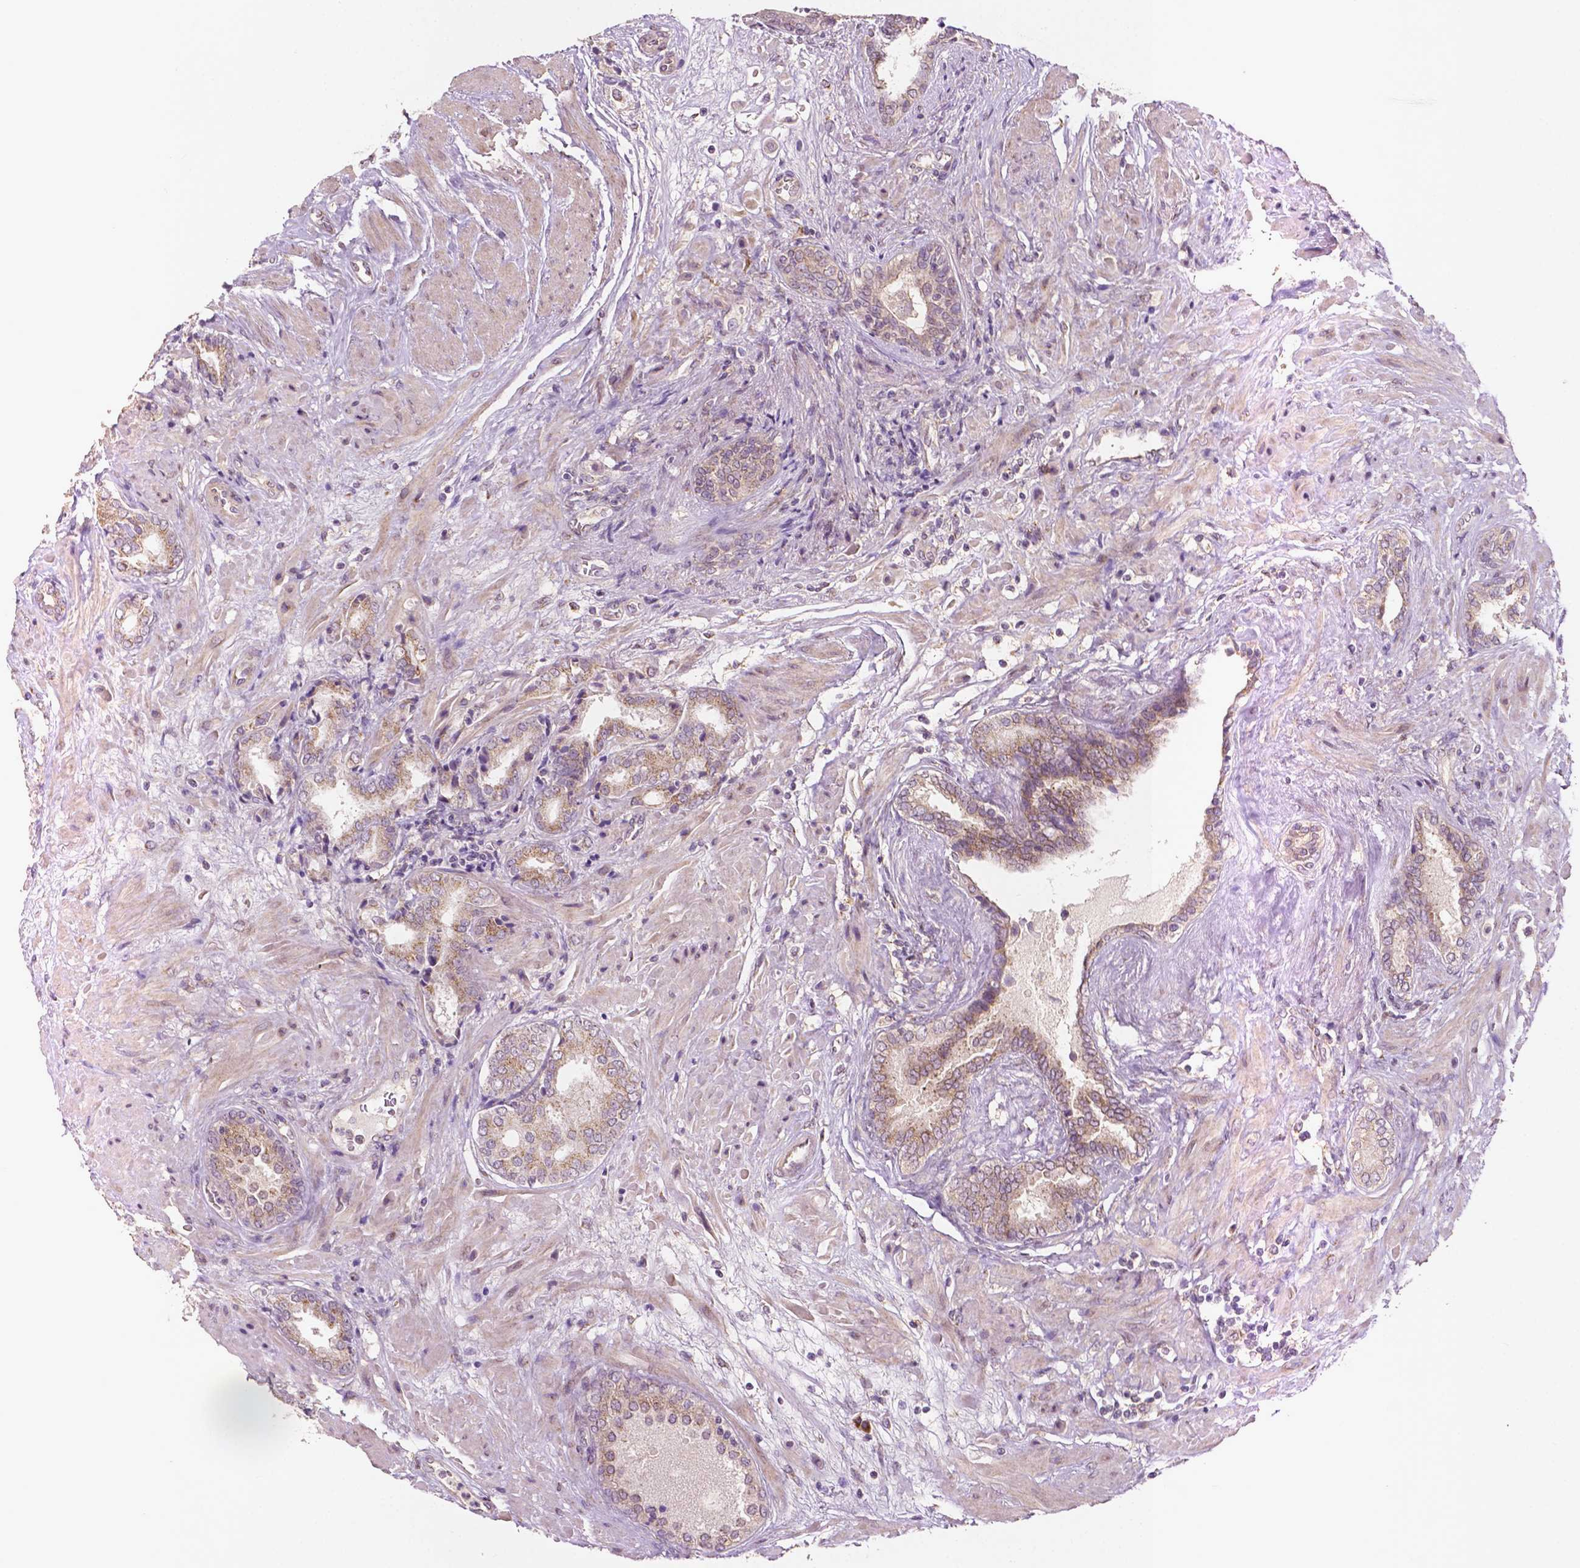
{"staining": {"intensity": "moderate", "quantity": ">75%", "location": "cytoplasmic/membranous"}, "tissue": "prostate cancer", "cell_type": "Tumor cells", "image_type": "cancer", "snomed": [{"axis": "morphology", "description": "Adenocarcinoma, High grade"}, {"axis": "topography", "description": "Prostate"}], "caption": "Immunohistochemical staining of prostate high-grade adenocarcinoma demonstrates medium levels of moderate cytoplasmic/membranous protein staining in about >75% of tumor cells. (brown staining indicates protein expression, while blue staining denotes nuclei).", "gene": "EBAG9", "patient": {"sex": "male", "age": 56}}